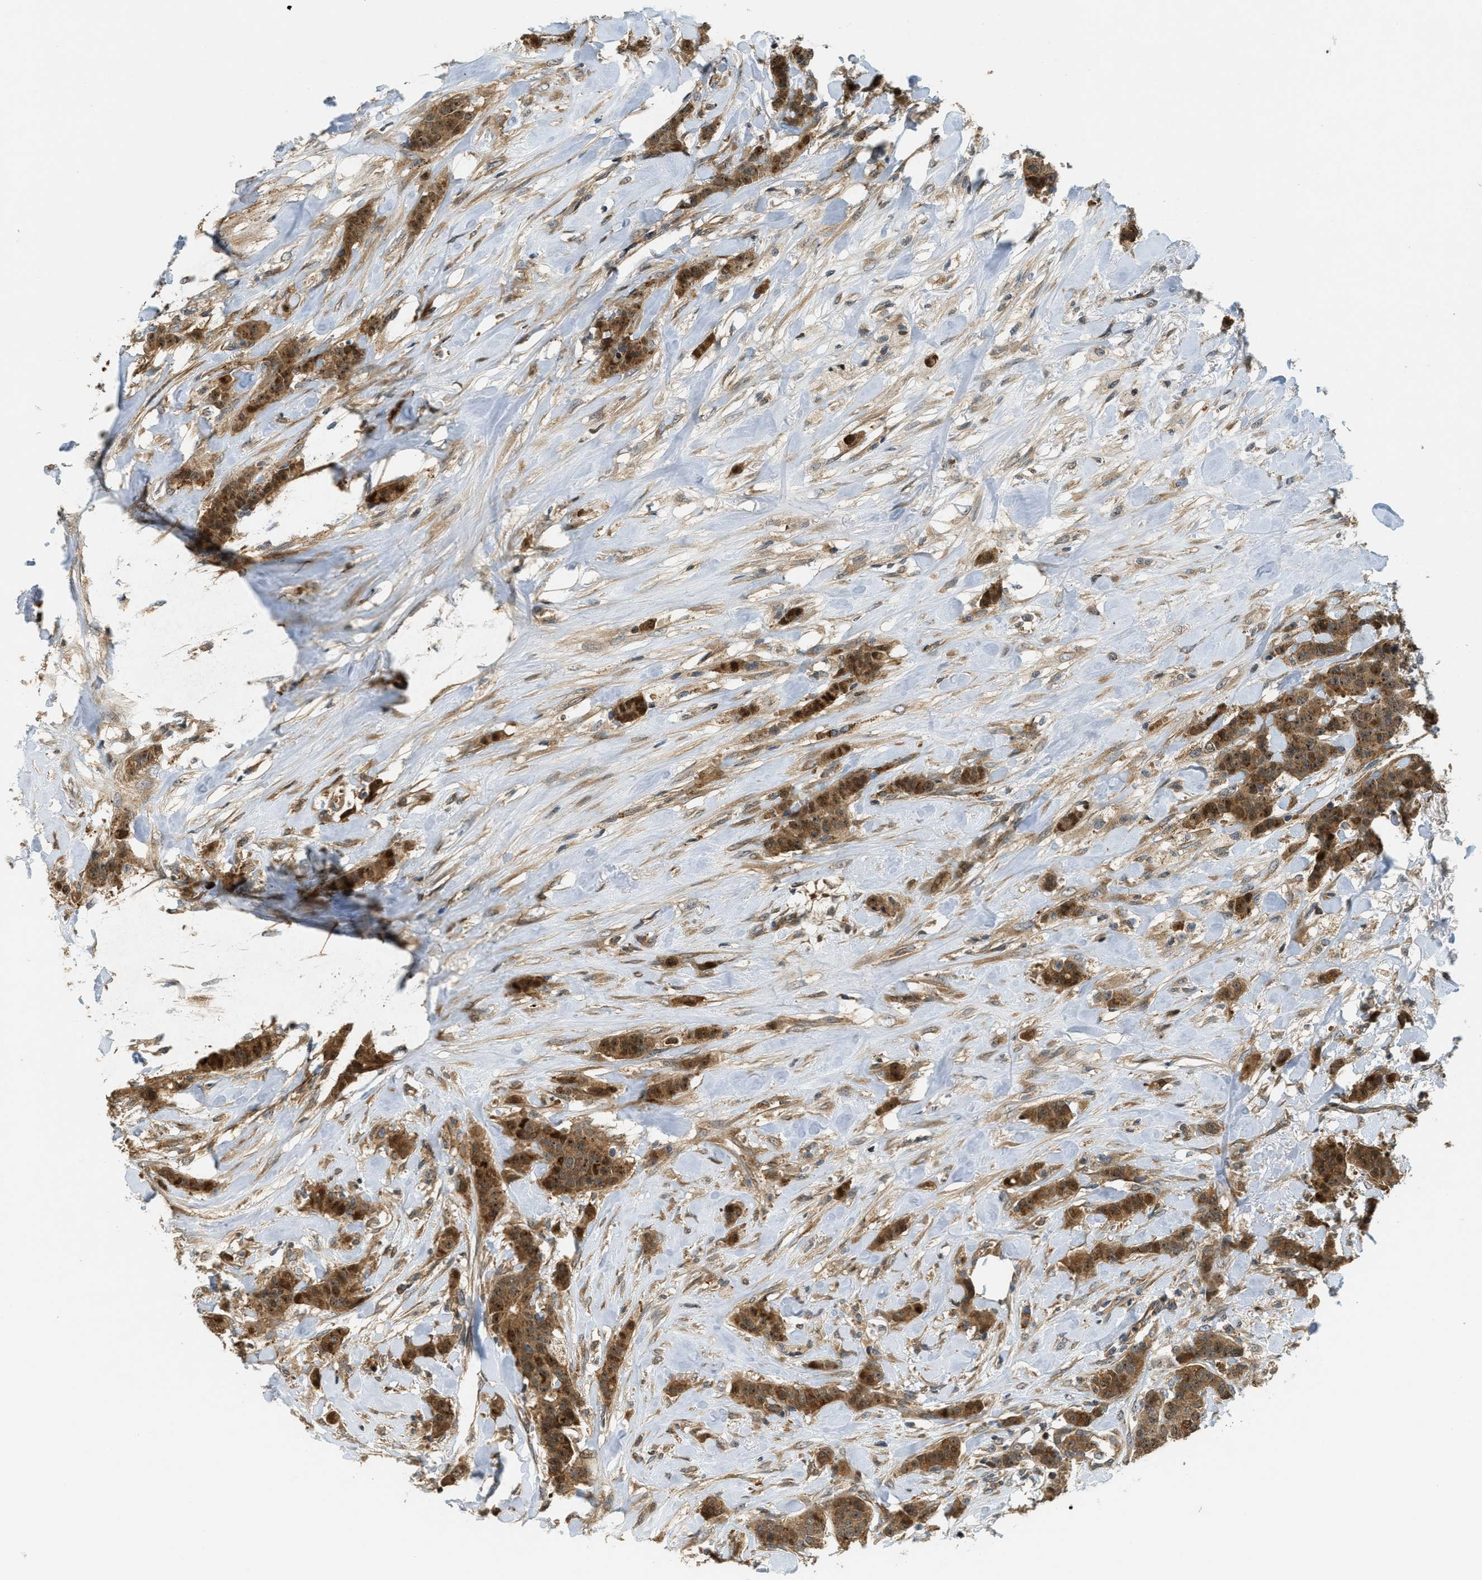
{"staining": {"intensity": "moderate", "quantity": ">75%", "location": "cytoplasmic/membranous,nuclear"}, "tissue": "breast cancer", "cell_type": "Tumor cells", "image_type": "cancer", "snomed": [{"axis": "morphology", "description": "Normal tissue, NOS"}, {"axis": "morphology", "description": "Duct carcinoma"}, {"axis": "topography", "description": "Breast"}], "caption": "An IHC photomicrograph of tumor tissue is shown. Protein staining in brown labels moderate cytoplasmic/membranous and nuclear positivity in breast cancer within tumor cells.", "gene": "TRAPPC14", "patient": {"sex": "female", "age": 40}}